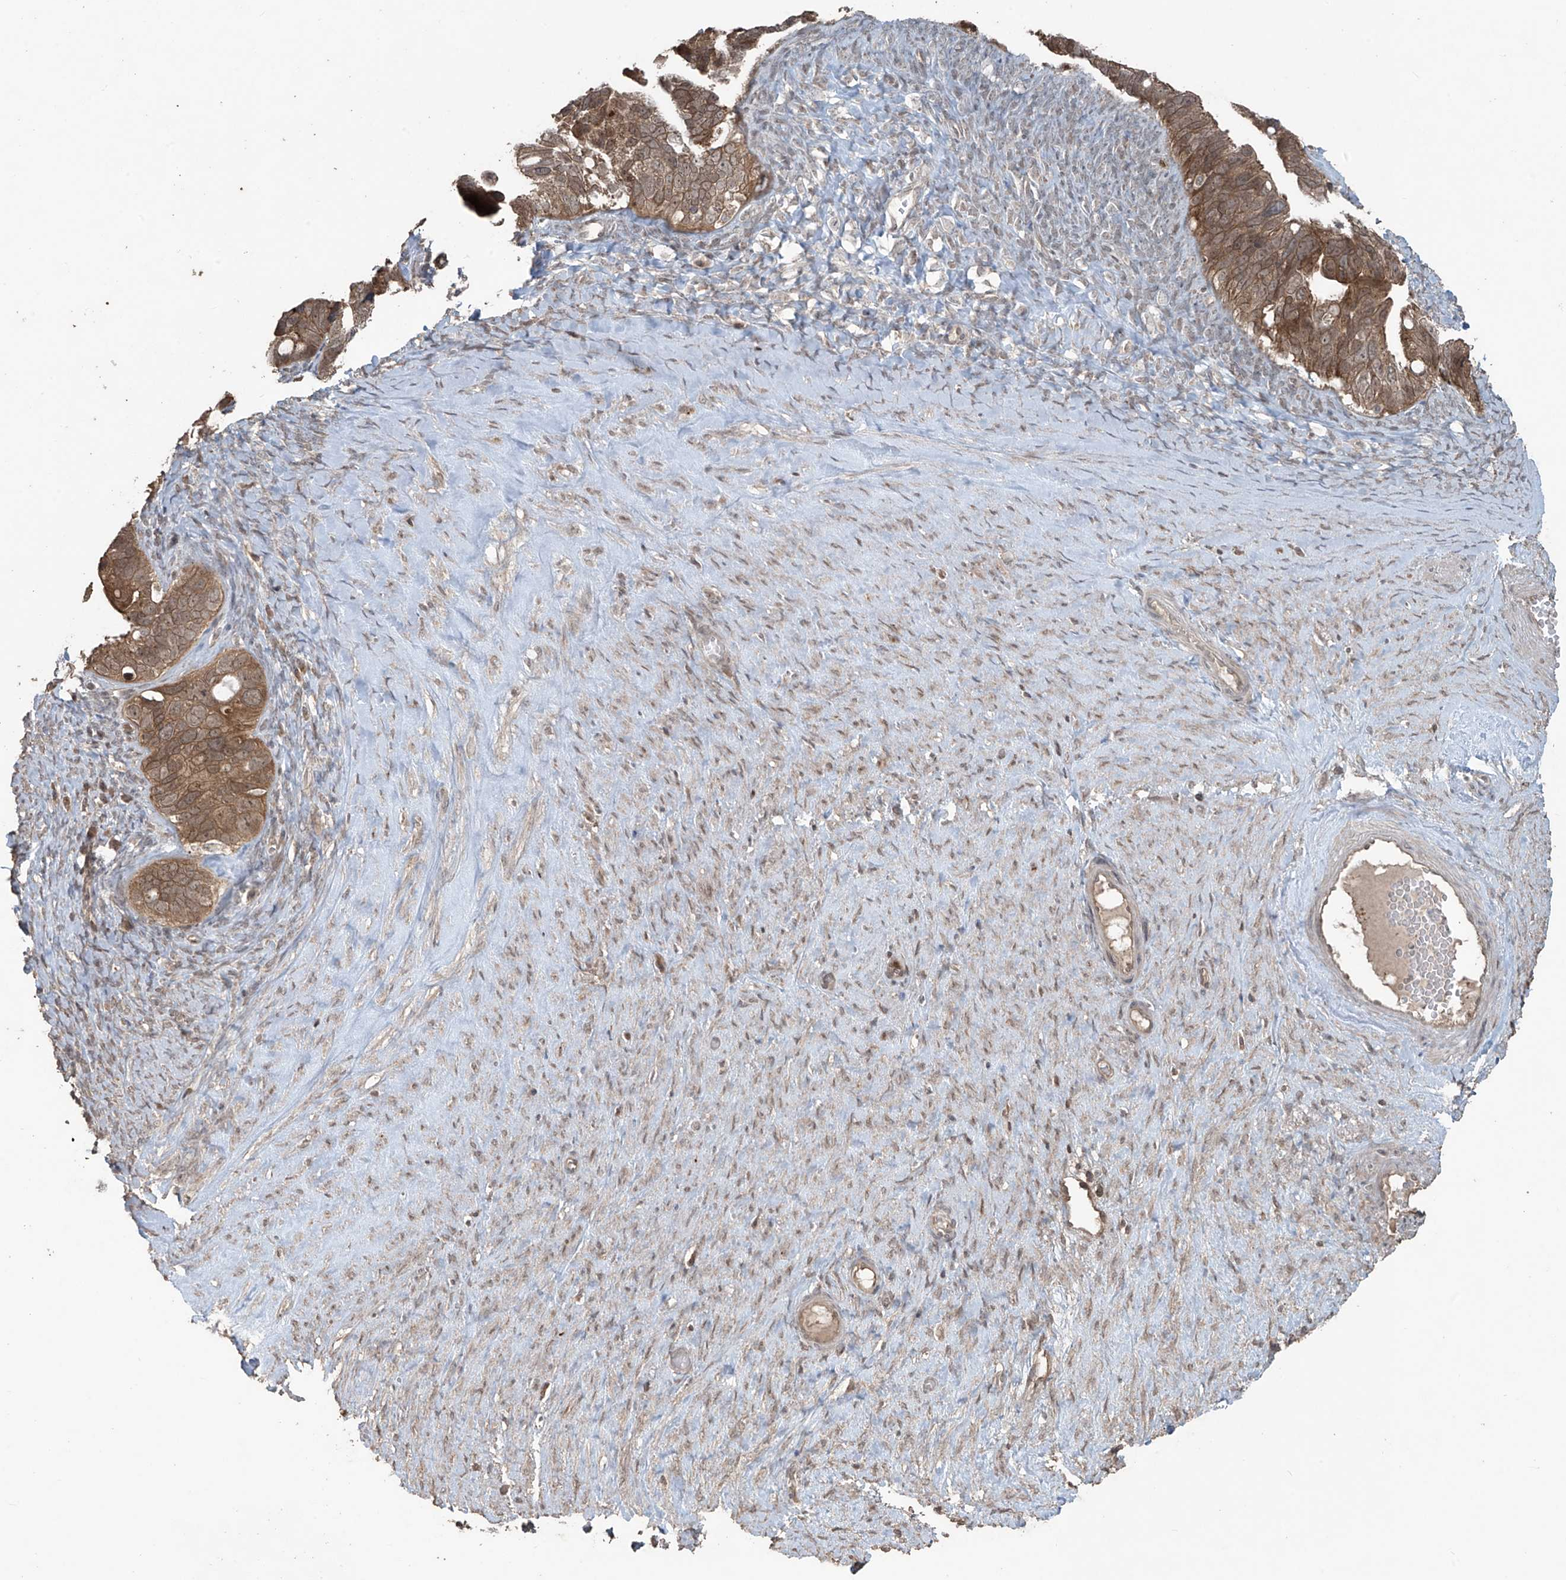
{"staining": {"intensity": "moderate", "quantity": ">75%", "location": "cytoplasmic/membranous"}, "tissue": "ovarian cancer", "cell_type": "Tumor cells", "image_type": "cancer", "snomed": [{"axis": "morphology", "description": "Cystadenocarcinoma, serous, NOS"}, {"axis": "topography", "description": "Ovary"}], "caption": "Ovarian cancer (serous cystadenocarcinoma) tissue displays moderate cytoplasmic/membranous positivity in about >75% of tumor cells, visualized by immunohistochemistry.", "gene": "PGPEP1", "patient": {"sex": "female", "age": 56}}